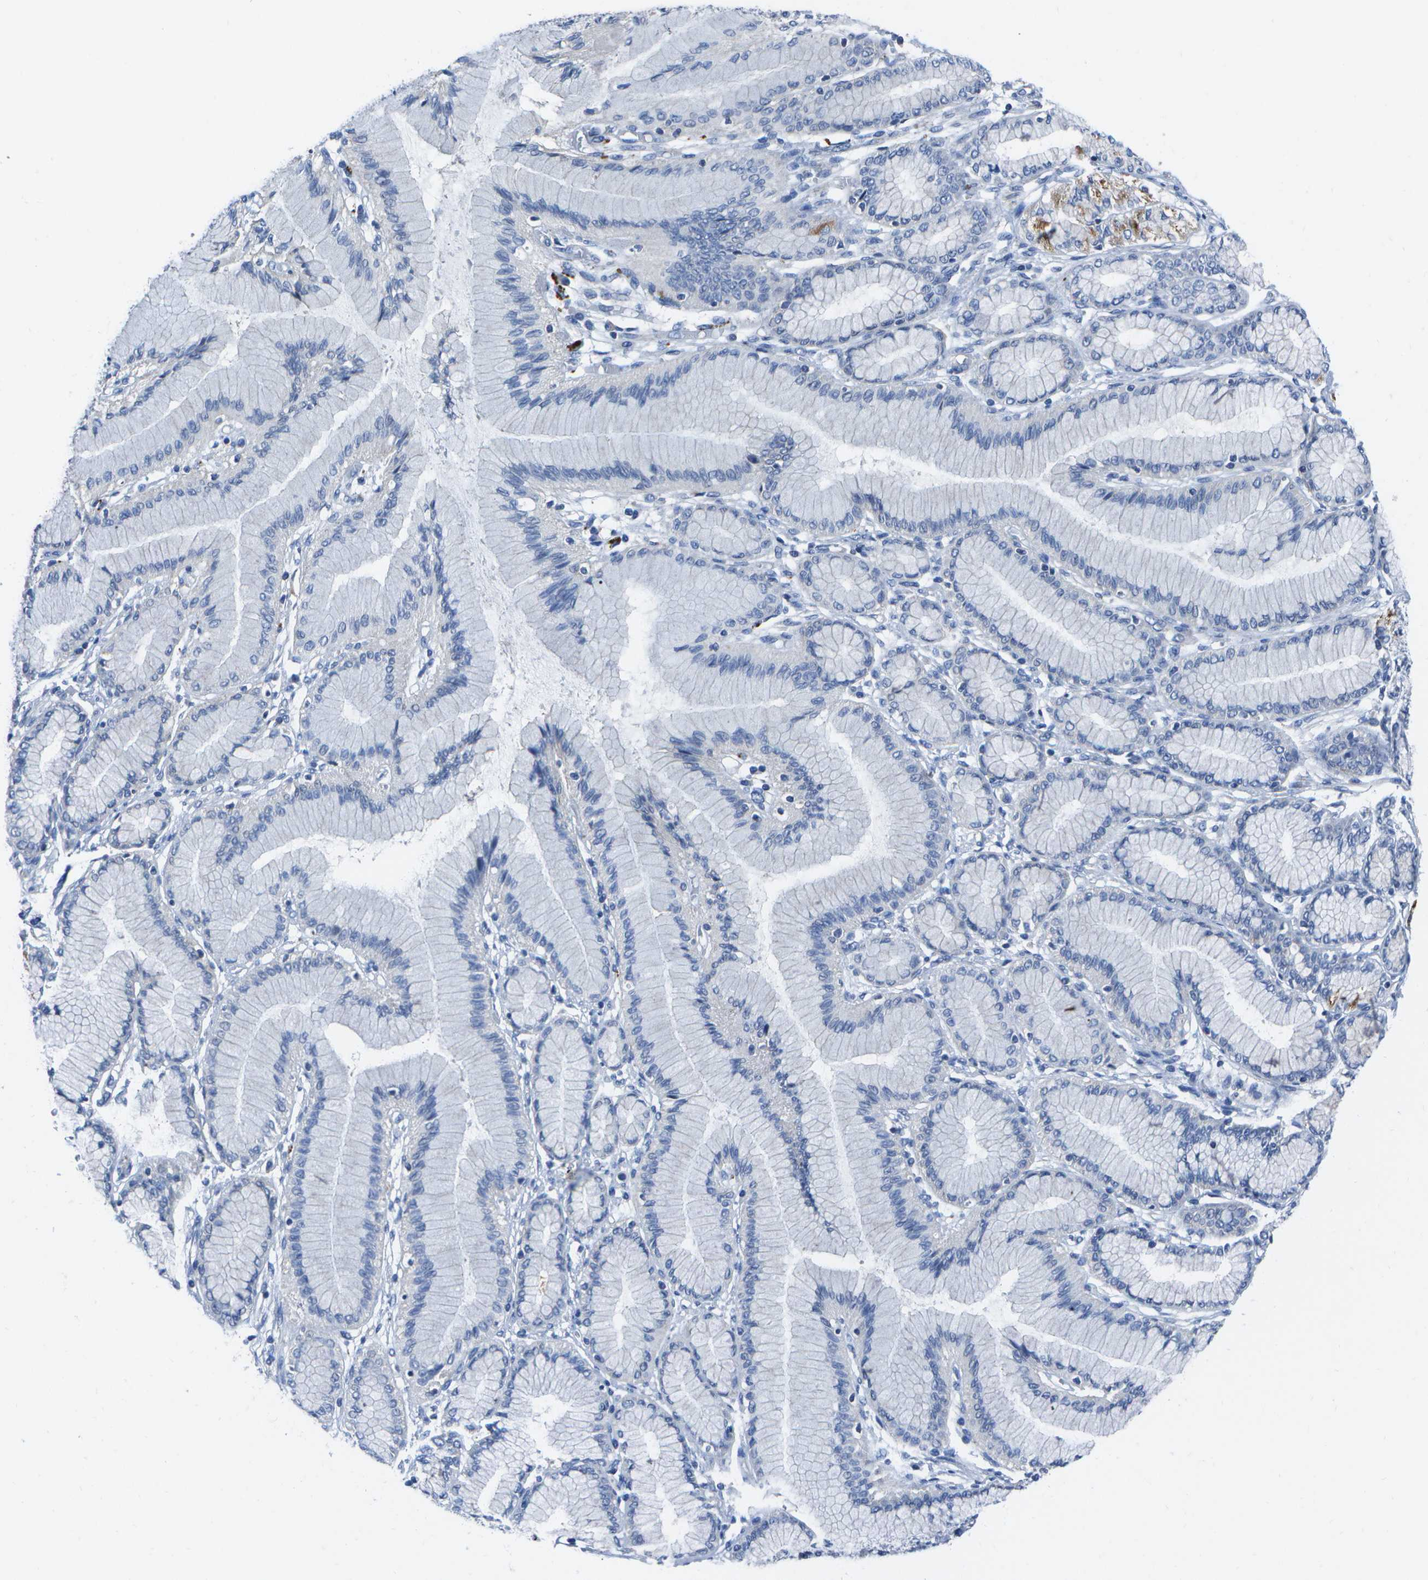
{"staining": {"intensity": "weak", "quantity": "<25%", "location": "cytoplasmic/membranous"}, "tissue": "stomach cancer", "cell_type": "Tumor cells", "image_type": "cancer", "snomed": [{"axis": "morphology", "description": "Normal tissue, NOS"}, {"axis": "morphology", "description": "Adenocarcinoma, NOS"}, {"axis": "topography", "description": "Stomach, upper"}, {"axis": "topography", "description": "Stomach"}], "caption": "IHC micrograph of neoplastic tissue: human stomach cancer (adenocarcinoma) stained with DAB demonstrates no significant protein expression in tumor cells.", "gene": "DCT", "patient": {"sex": "female", "age": 65}}